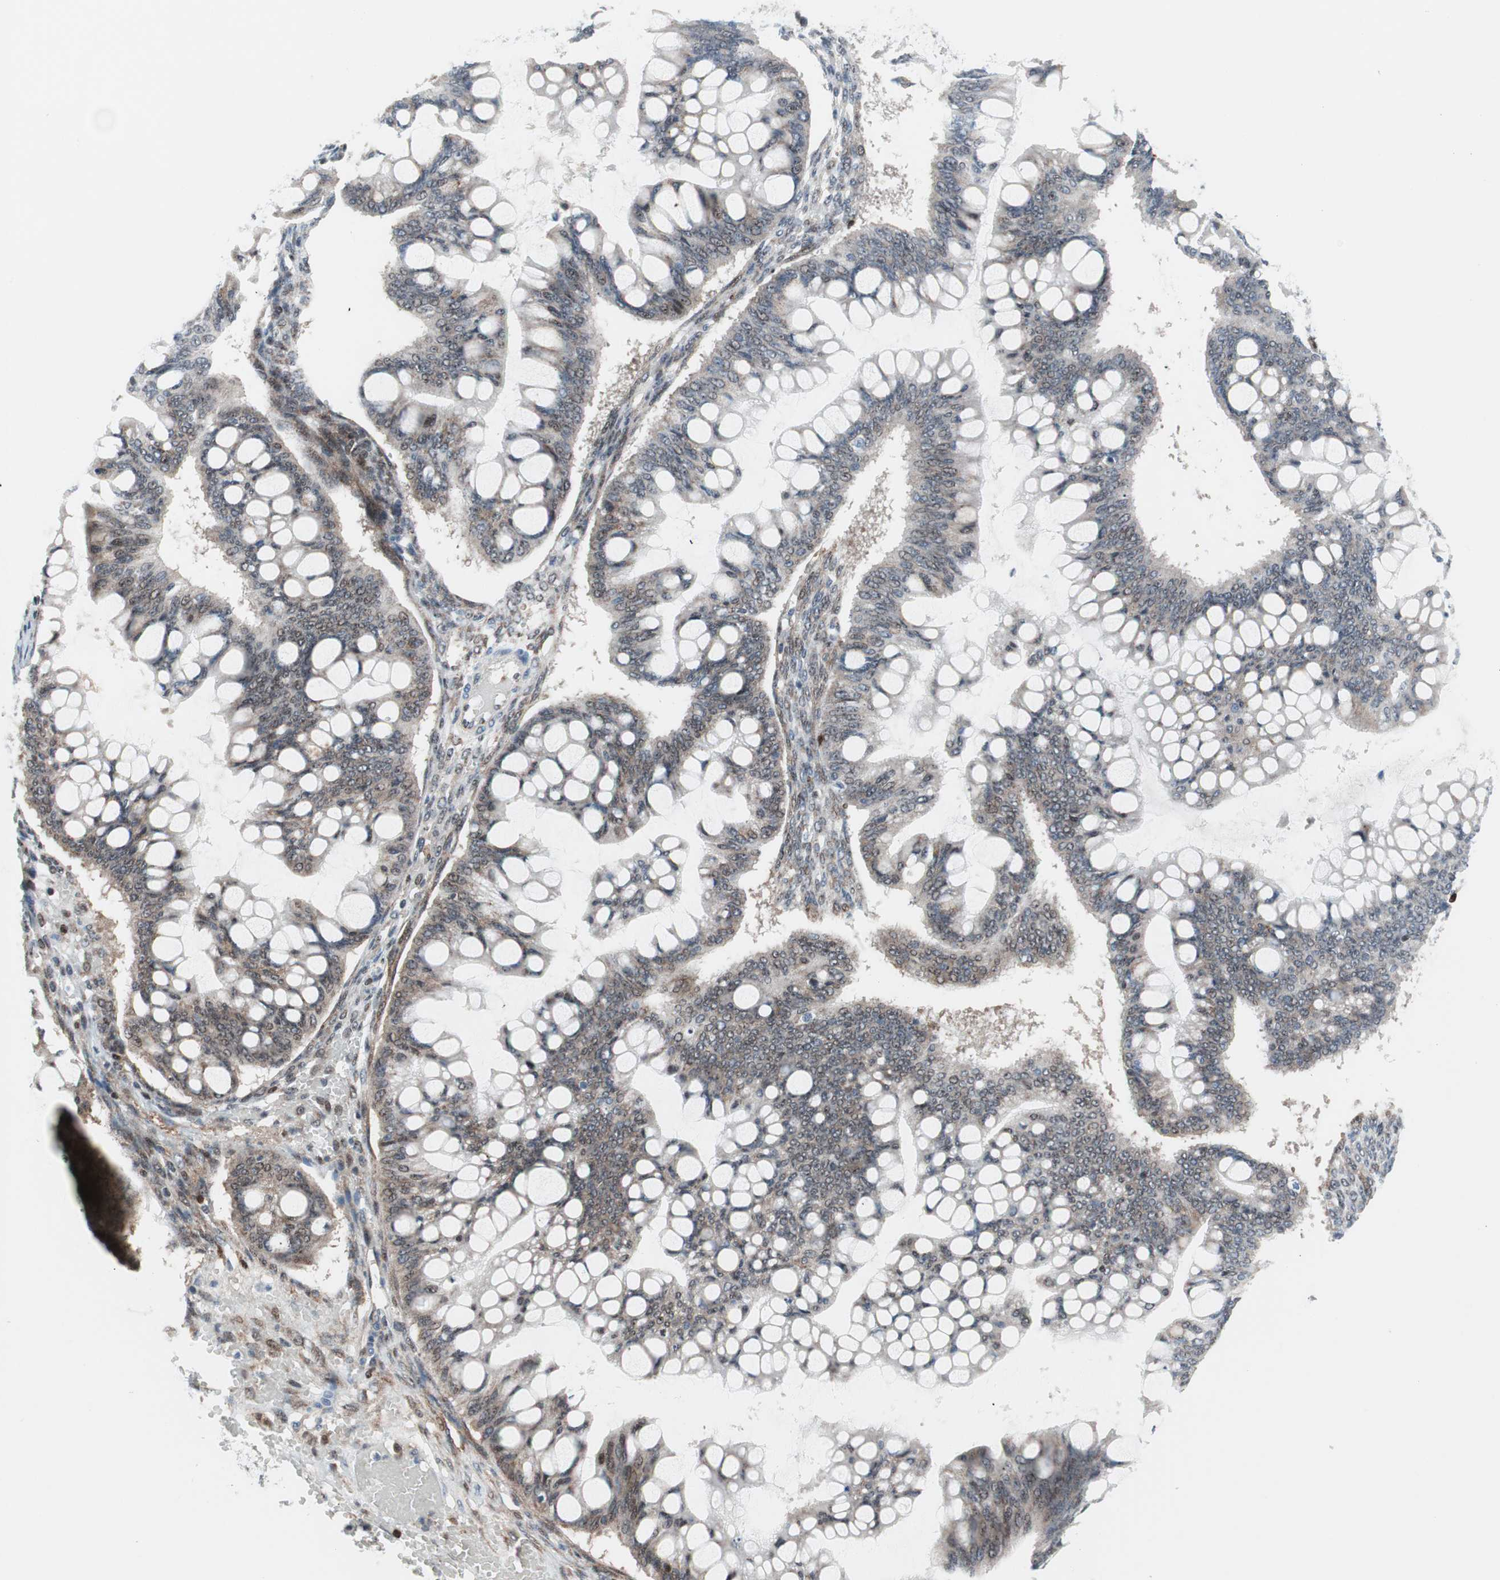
{"staining": {"intensity": "weak", "quantity": "25%-75%", "location": "cytoplasmic/membranous,nuclear"}, "tissue": "ovarian cancer", "cell_type": "Tumor cells", "image_type": "cancer", "snomed": [{"axis": "morphology", "description": "Cystadenocarcinoma, mucinous, NOS"}, {"axis": "topography", "description": "Ovary"}], "caption": "Immunohistochemical staining of ovarian cancer (mucinous cystadenocarcinoma) shows weak cytoplasmic/membranous and nuclear protein positivity in approximately 25%-75% of tumor cells.", "gene": "RGS10", "patient": {"sex": "female", "age": 73}}